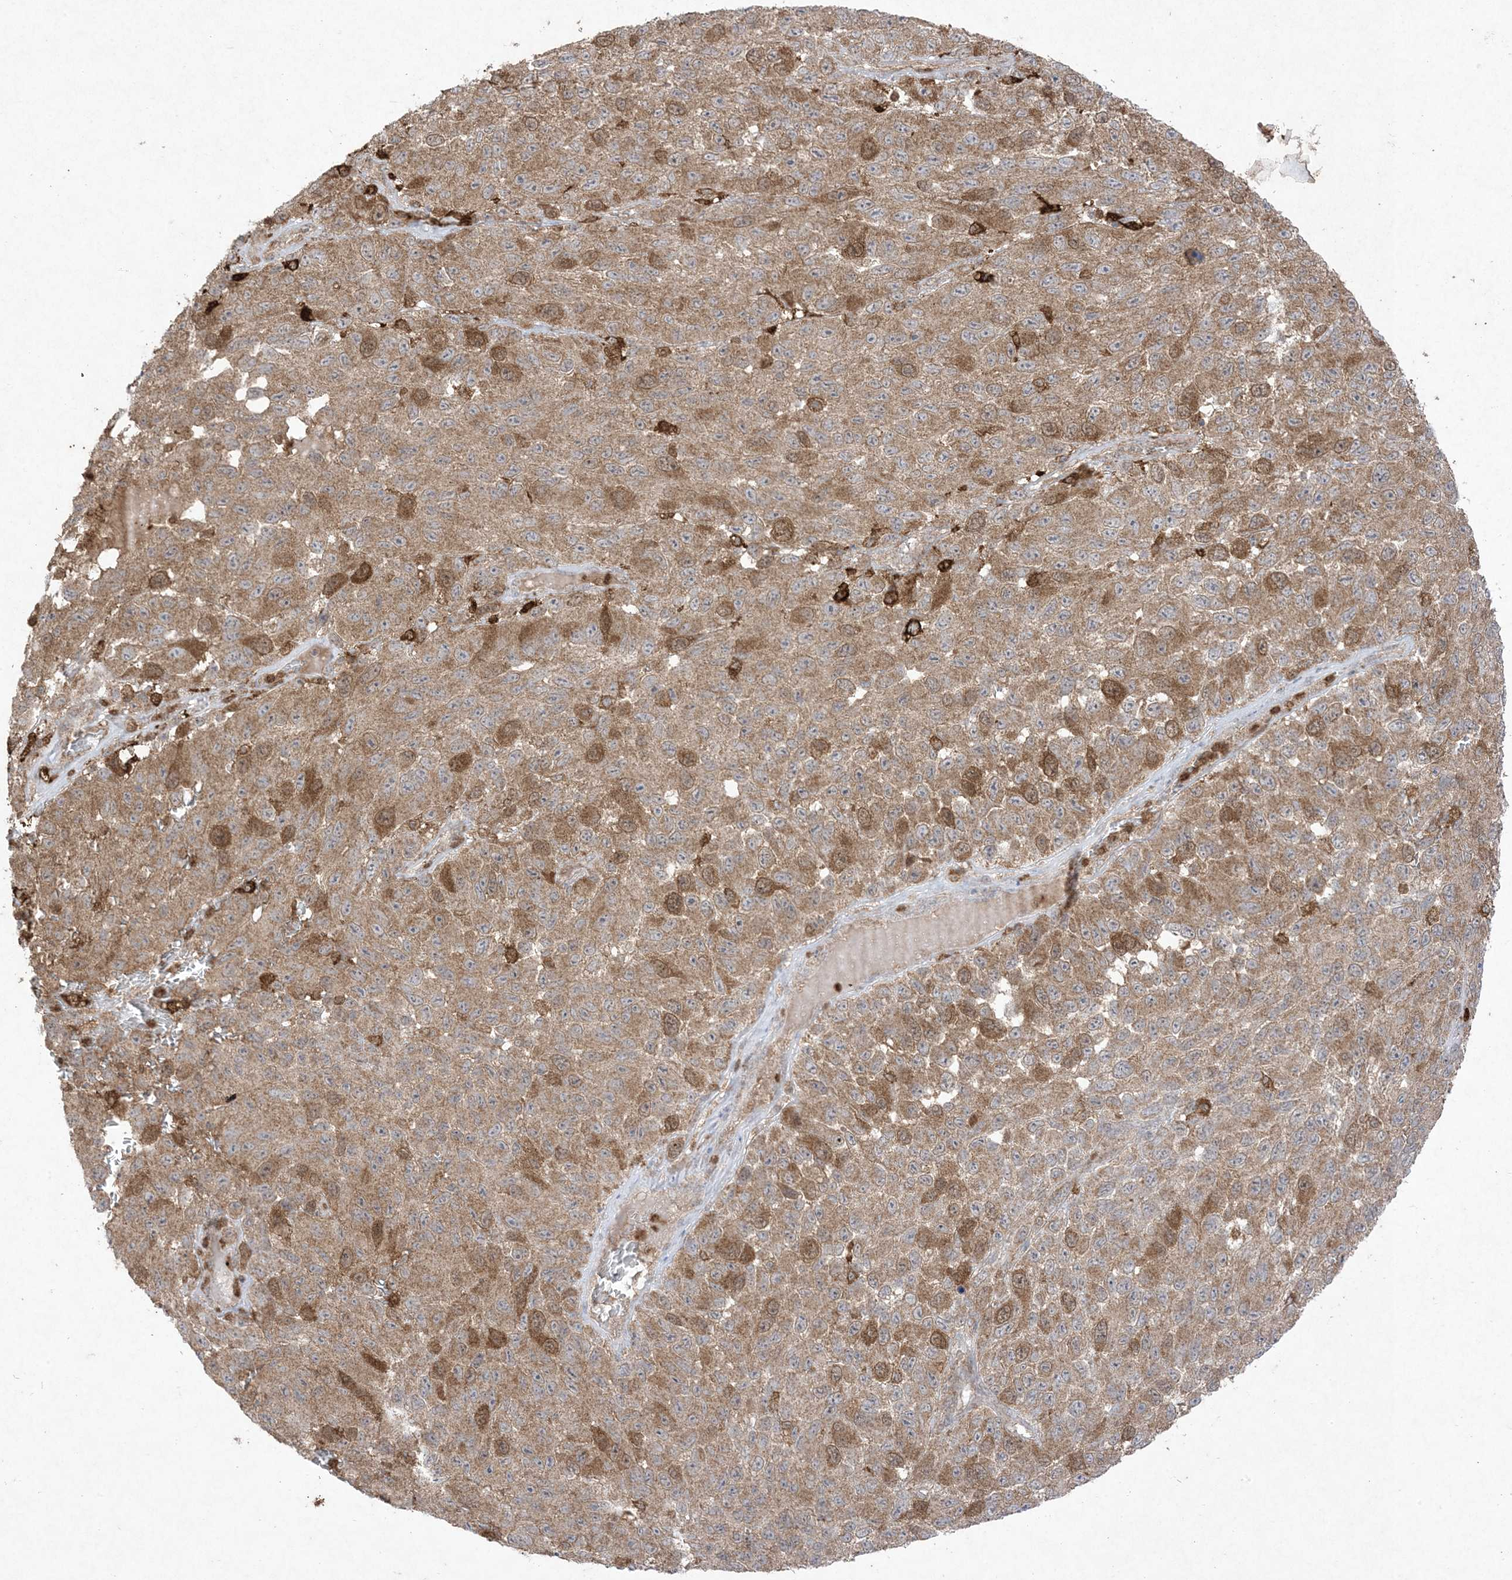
{"staining": {"intensity": "moderate", "quantity": ">75%", "location": "cytoplasmic/membranous"}, "tissue": "melanoma", "cell_type": "Tumor cells", "image_type": "cancer", "snomed": [{"axis": "morphology", "description": "Malignant melanoma, NOS"}, {"axis": "topography", "description": "Skin"}], "caption": "Immunohistochemistry (IHC) (DAB) staining of human melanoma exhibits moderate cytoplasmic/membranous protein staining in about >75% of tumor cells. (Stains: DAB (3,3'-diaminobenzidine) in brown, nuclei in blue, Microscopy: brightfield microscopy at high magnification).", "gene": "UBE2C", "patient": {"sex": "female", "age": 96}}